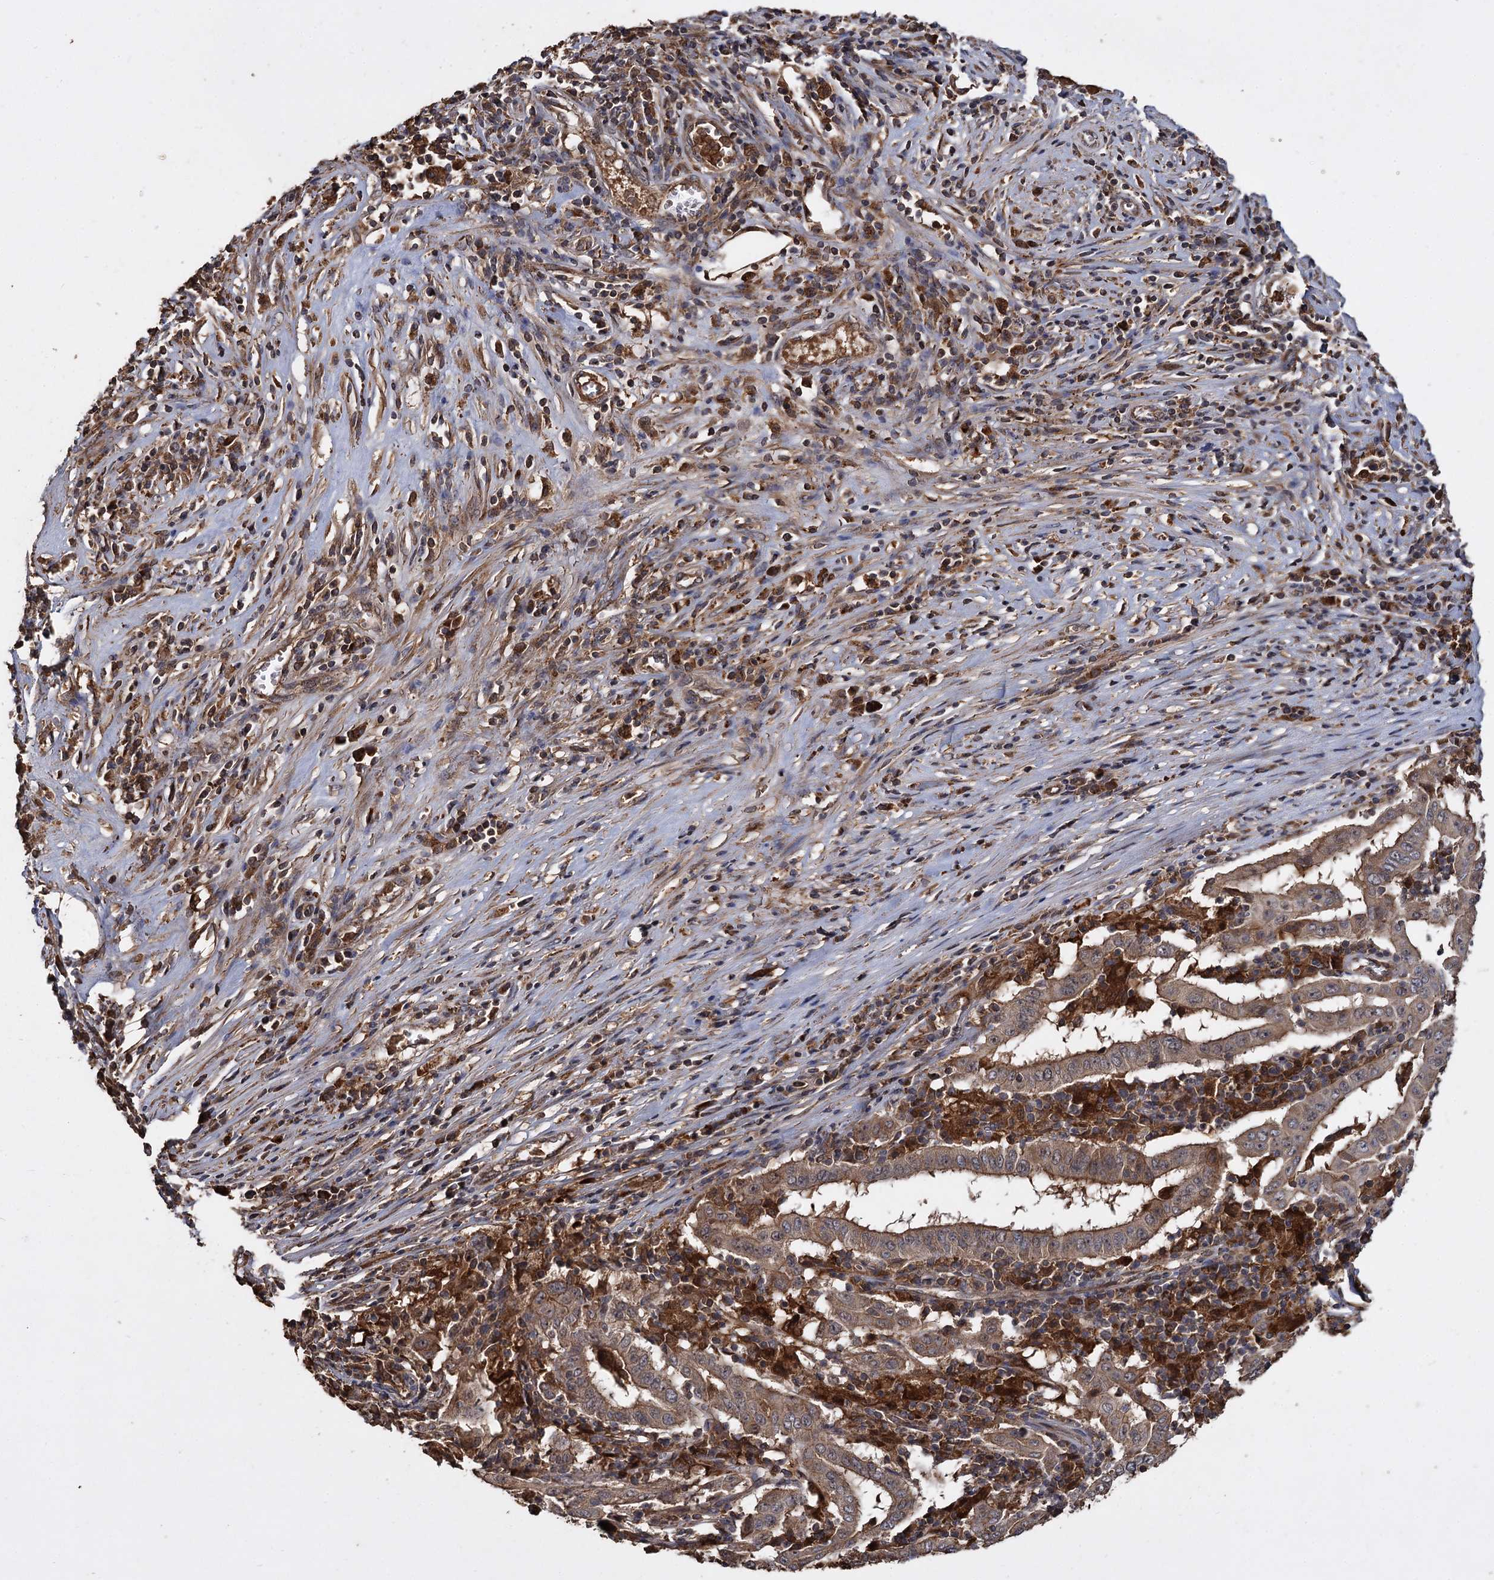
{"staining": {"intensity": "moderate", "quantity": ">75%", "location": "cytoplasmic/membranous"}, "tissue": "pancreatic cancer", "cell_type": "Tumor cells", "image_type": "cancer", "snomed": [{"axis": "morphology", "description": "Adenocarcinoma, NOS"}, {"axis": "topography", "description": "Pancreas"}], "caption": "IHC of human pancreatic cancer shows medium levels of moderate cytoplasmic/membranous staining in approximately >75% of tumor cells.", "gene": "GCLC", "patient": {"sex": "male", "age": 63}}